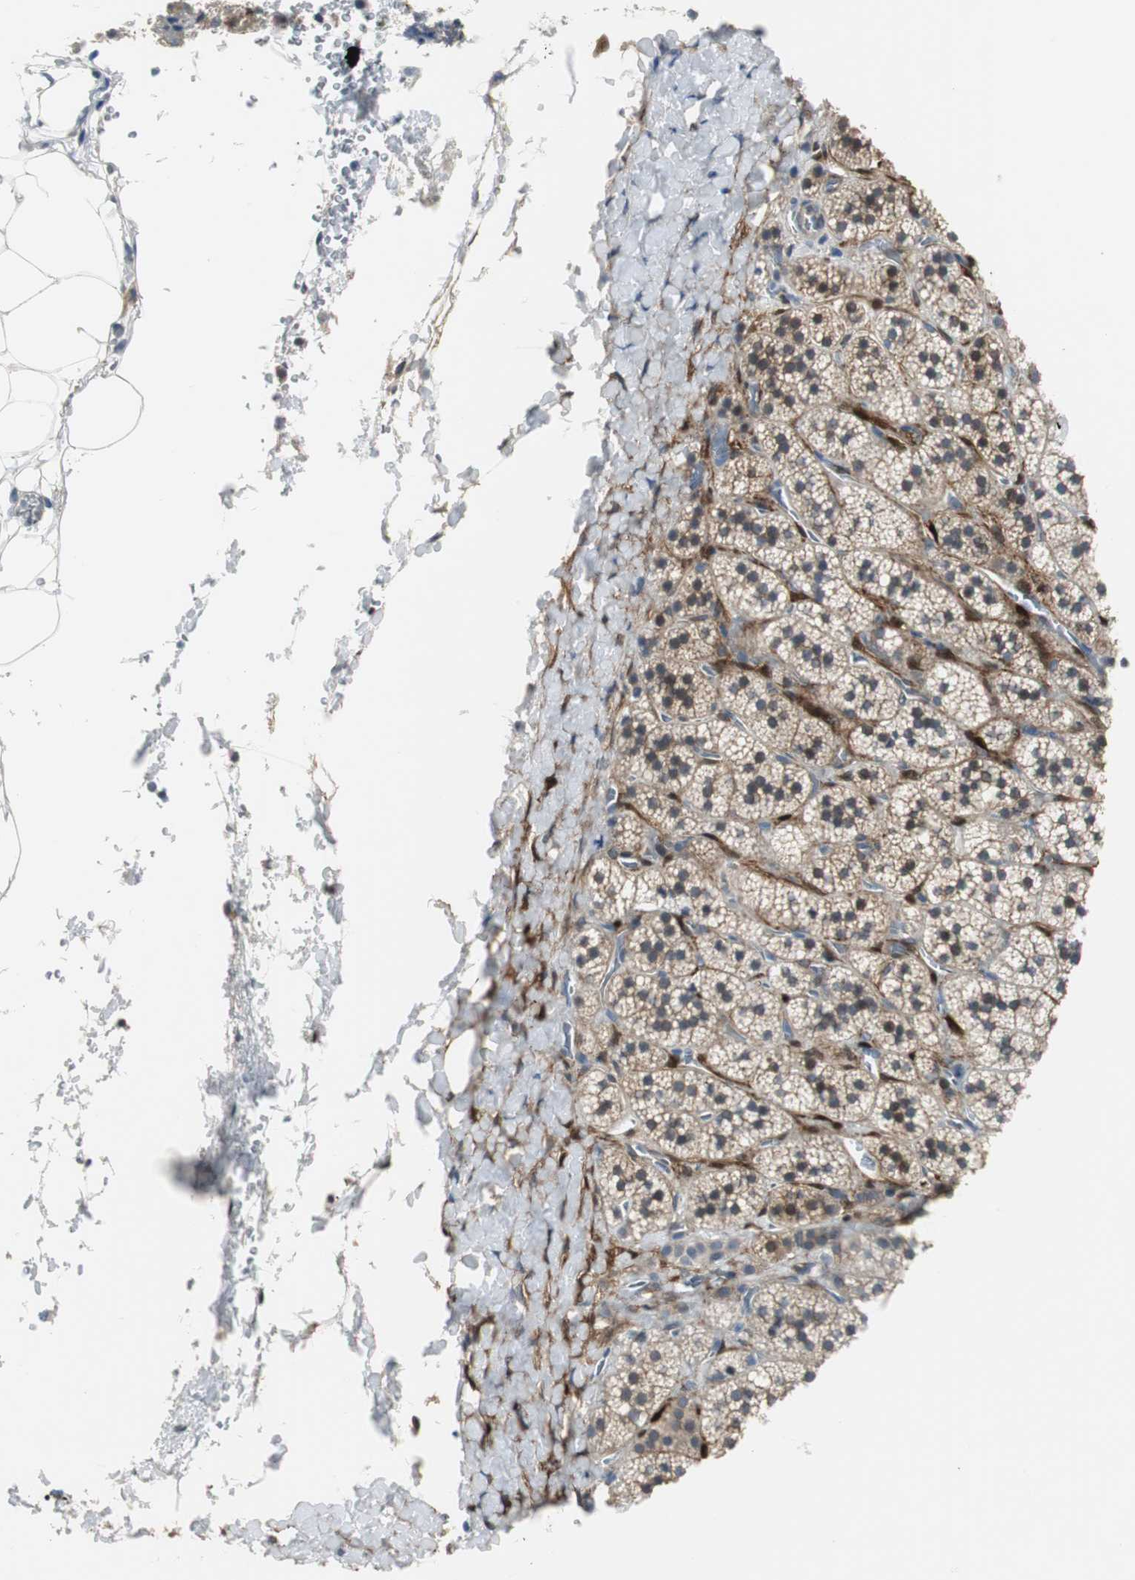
{"staining": {"intensity": "moderate", "quantity": "<25%", "location": "cytoplasmic/membranous,nuclear"}, "tissue": "adrenal gland", "cell_type": "Glandular cells", "image_type": "normal", "snomed": [{"axis": "morphology", "description": "Normal tissue, NOS"}, {"axis": "topography", "description": "Adrenal gland"}], "caption": "Protein analysis of normal adrenal gland shows moderate cytoplasmic/membranous,nuclear positivity in about <25% of glandular cells. Using DAB (3,3'-diaminobenzidine) (brown) and hematoxylin (blue) stains, captured at high magnification using brightfield microscopy.", "gene": "FHL2", "patient": {"sex": "female", "age": 44}}